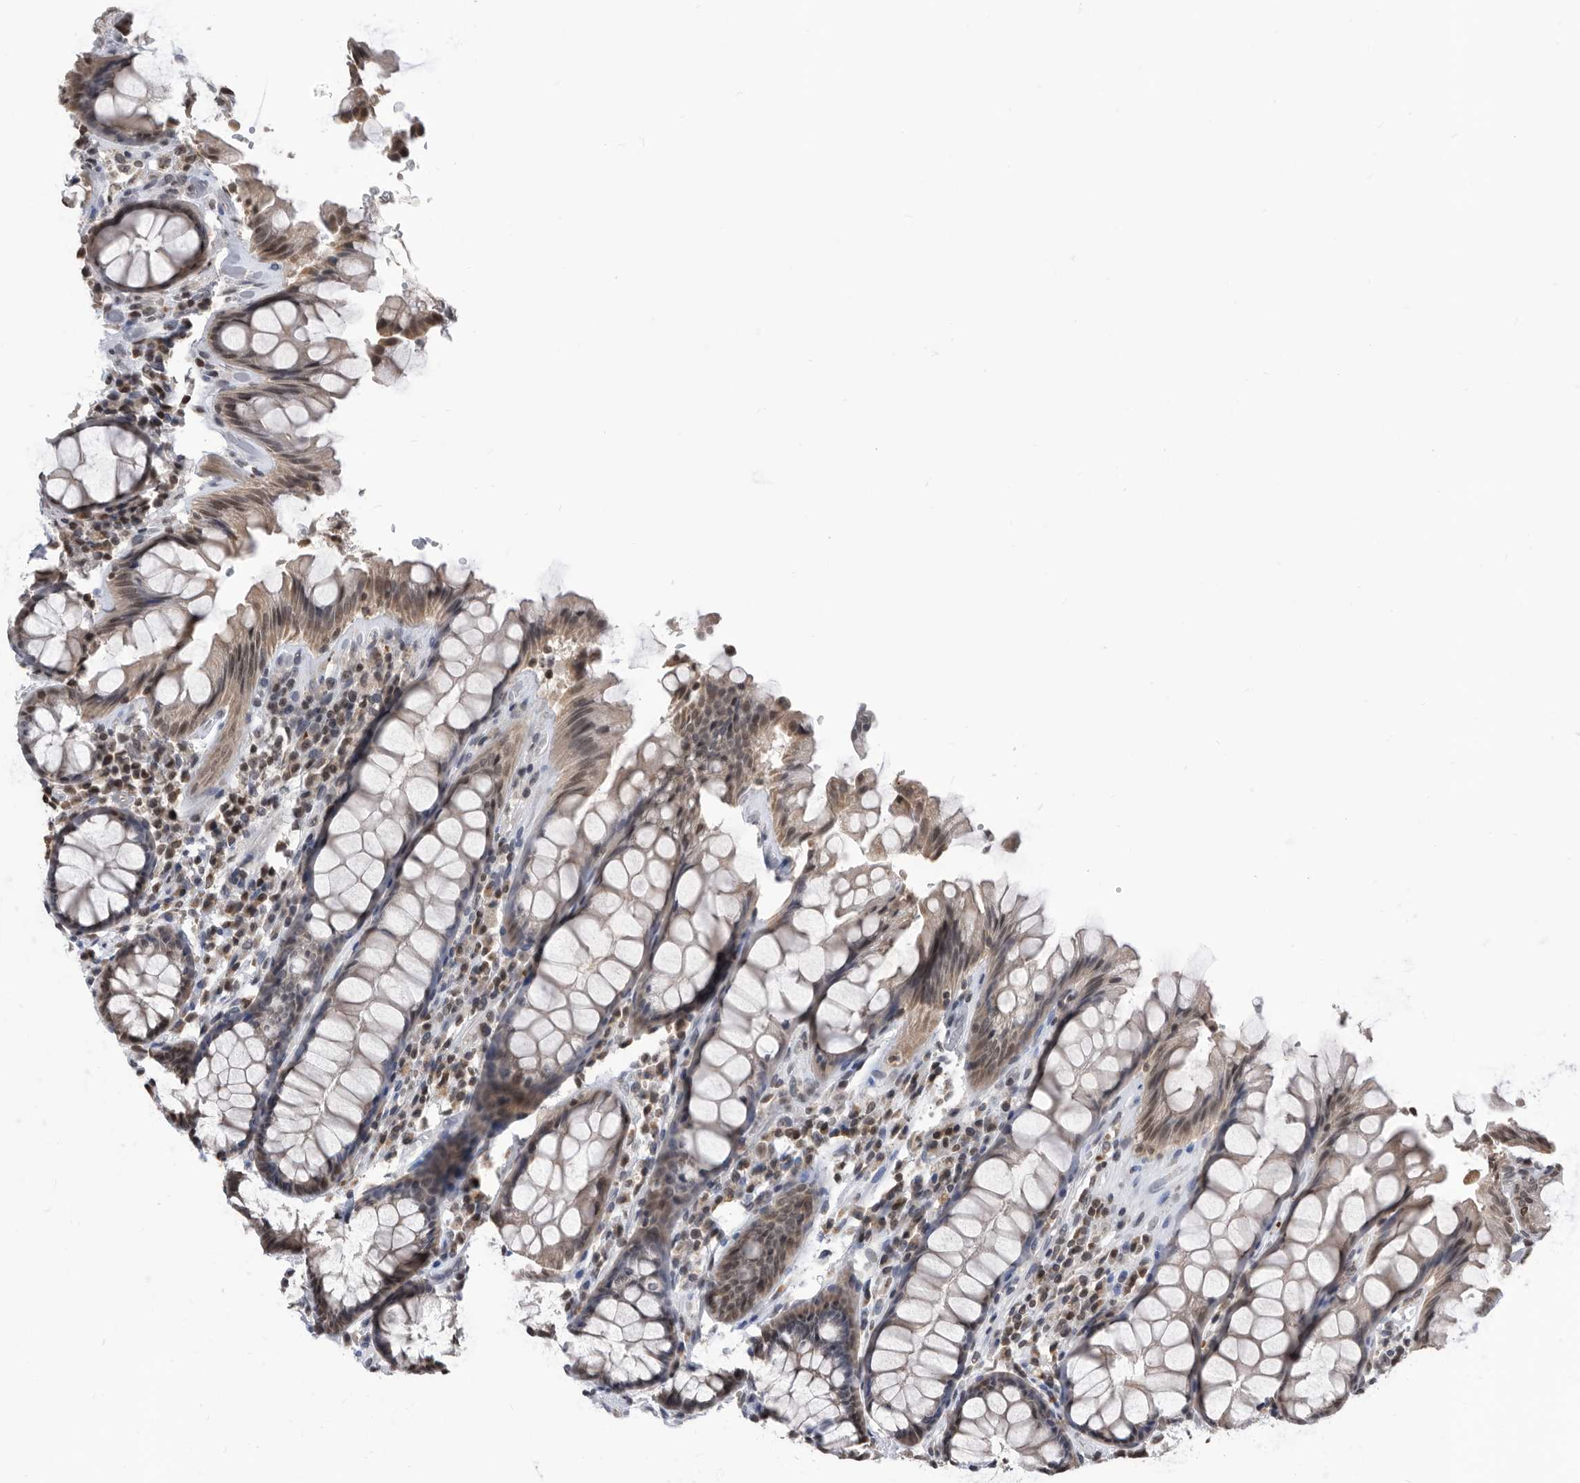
{"staining": {"intensity": "weak", "quantity": ">75%", "location": "cytoplasmic/membranous,nuclear"}, "tissue": "rectum", "cell_type": "Glandular cells", "image_type": "normal", "snomed": [{"axis": "morphology", "description": "Normal tissue, NOS"}, {"axis": "topography", "description": "Rectum"}], "caption": "A histopathology image showing weak cytoplasmic/membranous,nuclear expression in about >75% of glandular cells in unremarkable rectum, as visualized by brown immunohistochemical staining.", "gene": "TSTD1", "patient": {"sex": "male", "age": 64}}